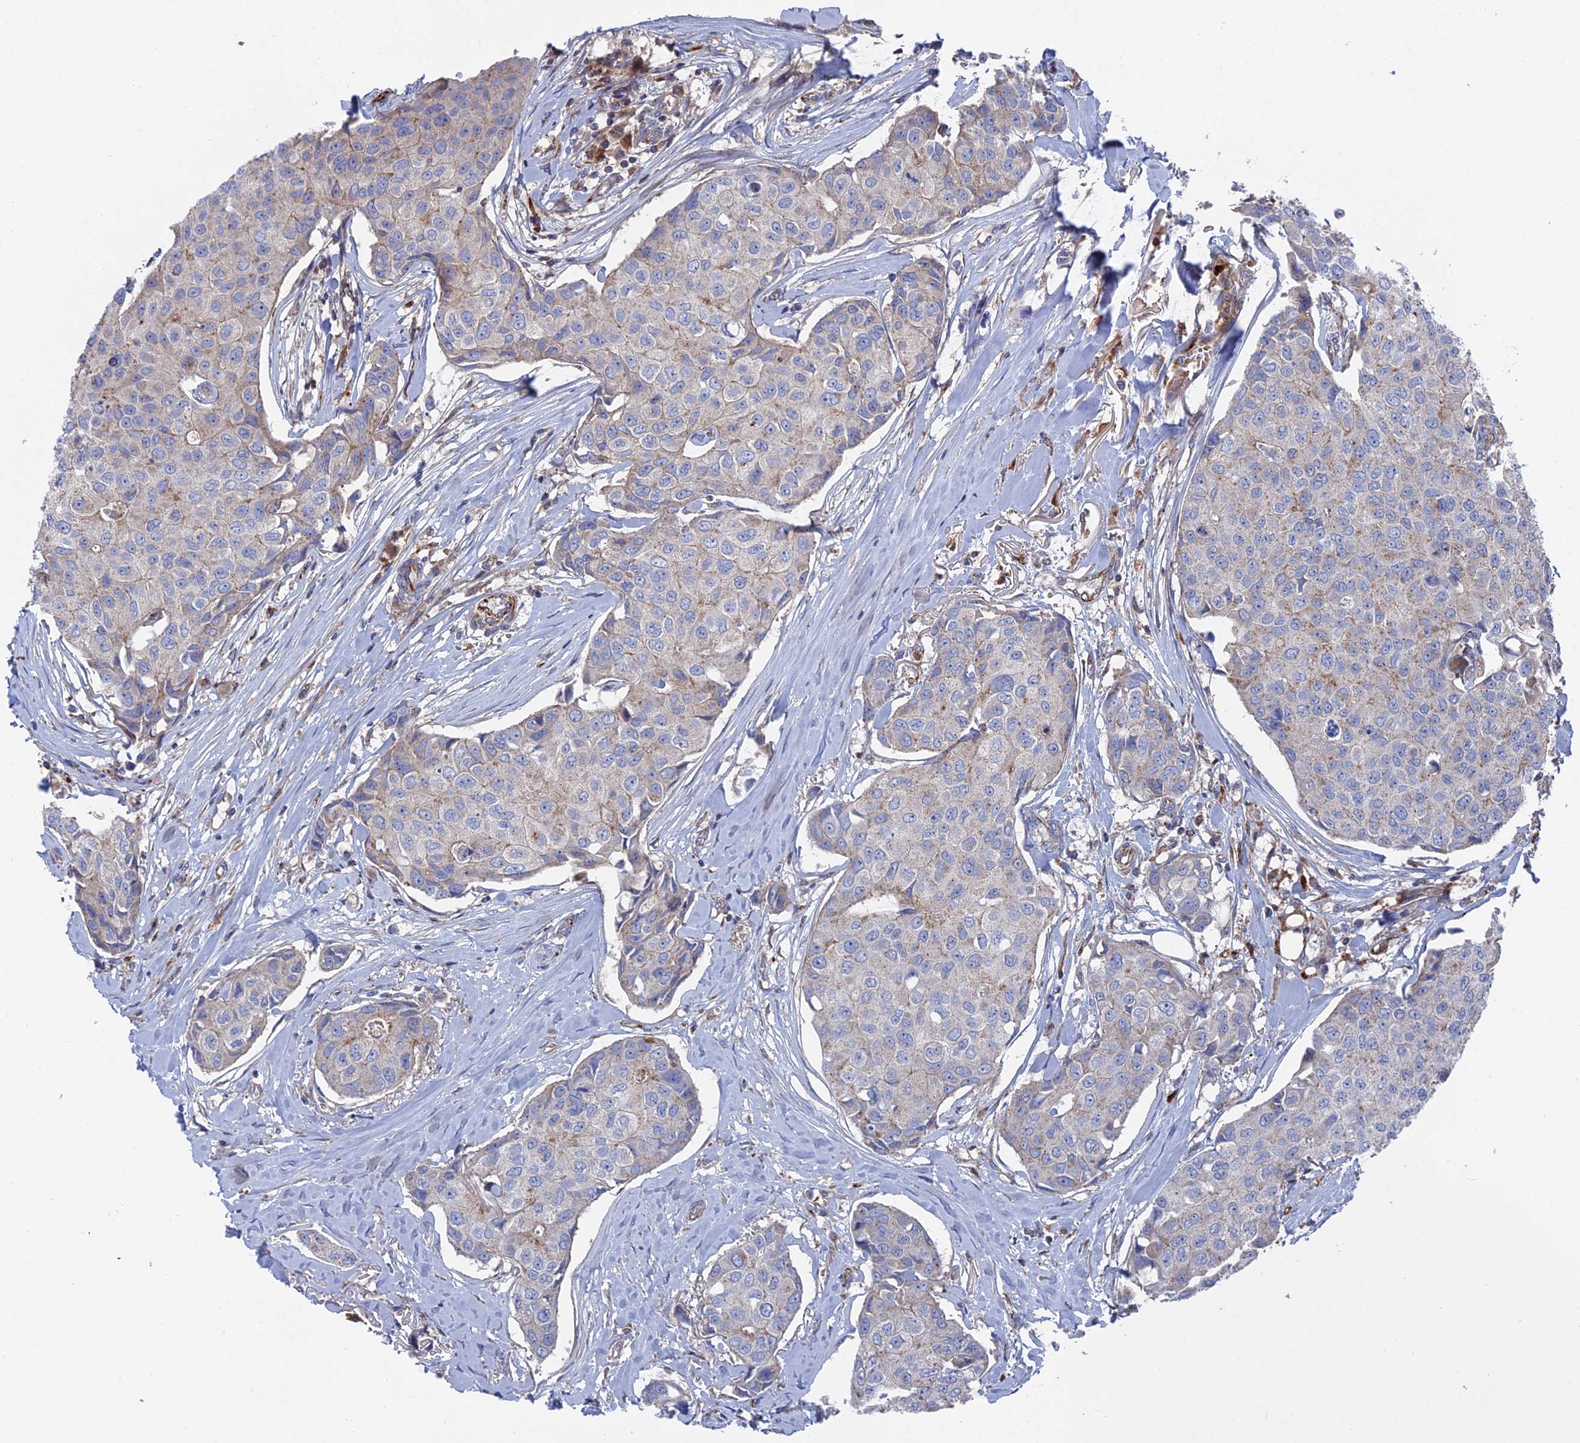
{"staining": {"intensity": "weak", "quantity": "<25%", "location": "cytoplasmic/membranous"}, "tissue": "breast cancer", "cell_type": "Tumor cells", "image_type": "cancer", "snomed": [{"axis": "morphology", "description": "Duct carcinoma"}, {"axis": "topography", "description": "Breast"}], "caption": "High power microscopy image of an immunohistochemistry histopathology image of breast cancer (infiltrating ductal carcinoma), revealing no significant expression in tumor cells. (DAB IHC, high magnification).", "gene": "SMG9", "patient": {"sex": "female", "age": 80}}